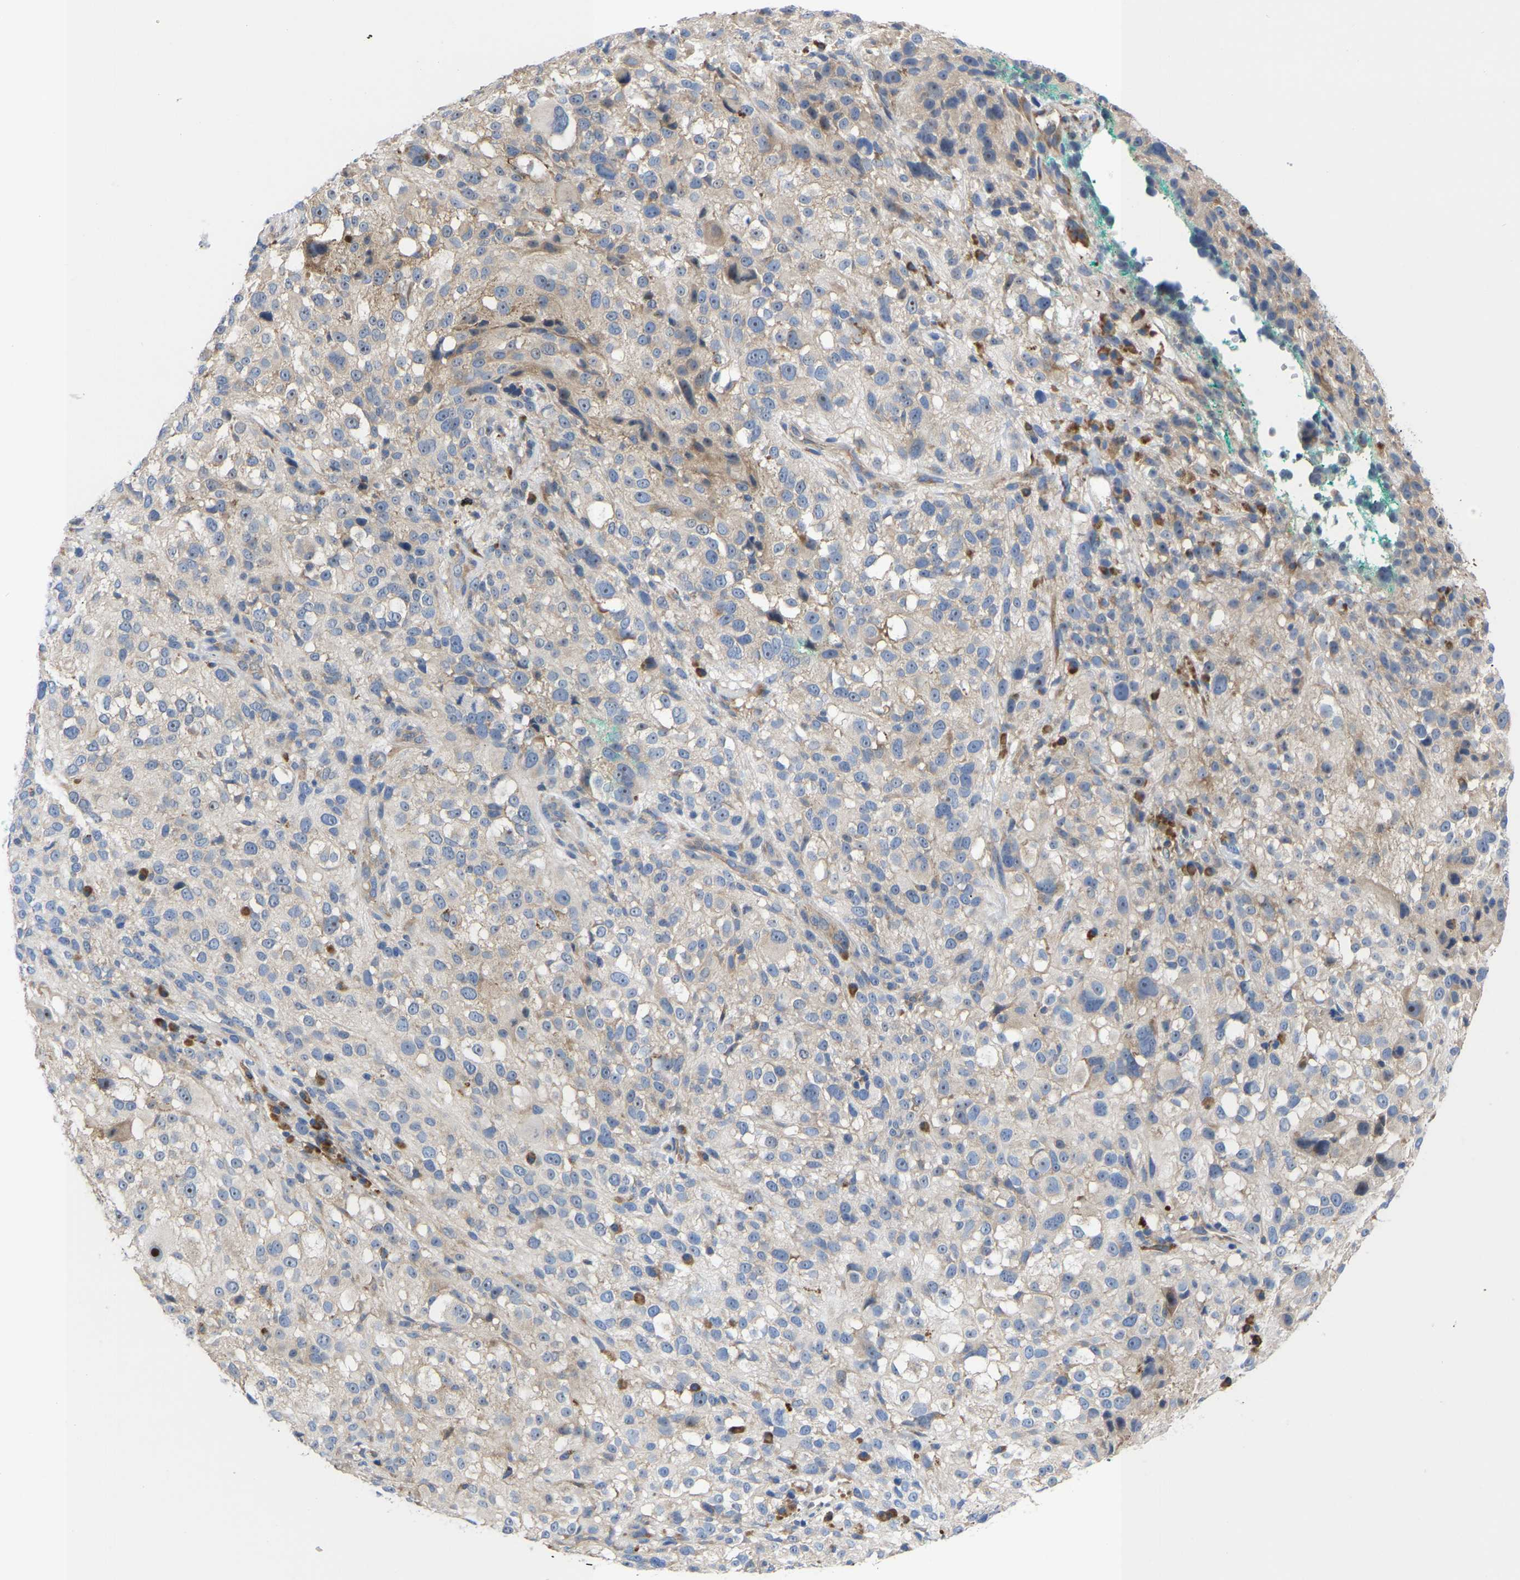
{"staining": {"intensity": "weak", "quantity": "<25%", "location": "cytoplasmic/membranous,nuclear"}, "tissue": "melanoma", "cell_type": "Tumor cells", "image_type": "cancer", "snomed": [{"axis": "morphology", "description": "Necrosis, NOS"}, {"axis": "morphology", "description": "Malignant melanoma, NOS"}, {"axis": "topography", "description": "Skin"}], "caption": "Immunohistochemistry histopathology image of neoplastic tissue: human malignant melanoma stained with DAB exhibits no significant protein staining in tumor cells.", "gene": "ABCA10", "patient": {"sex": "female", "age": 87}}